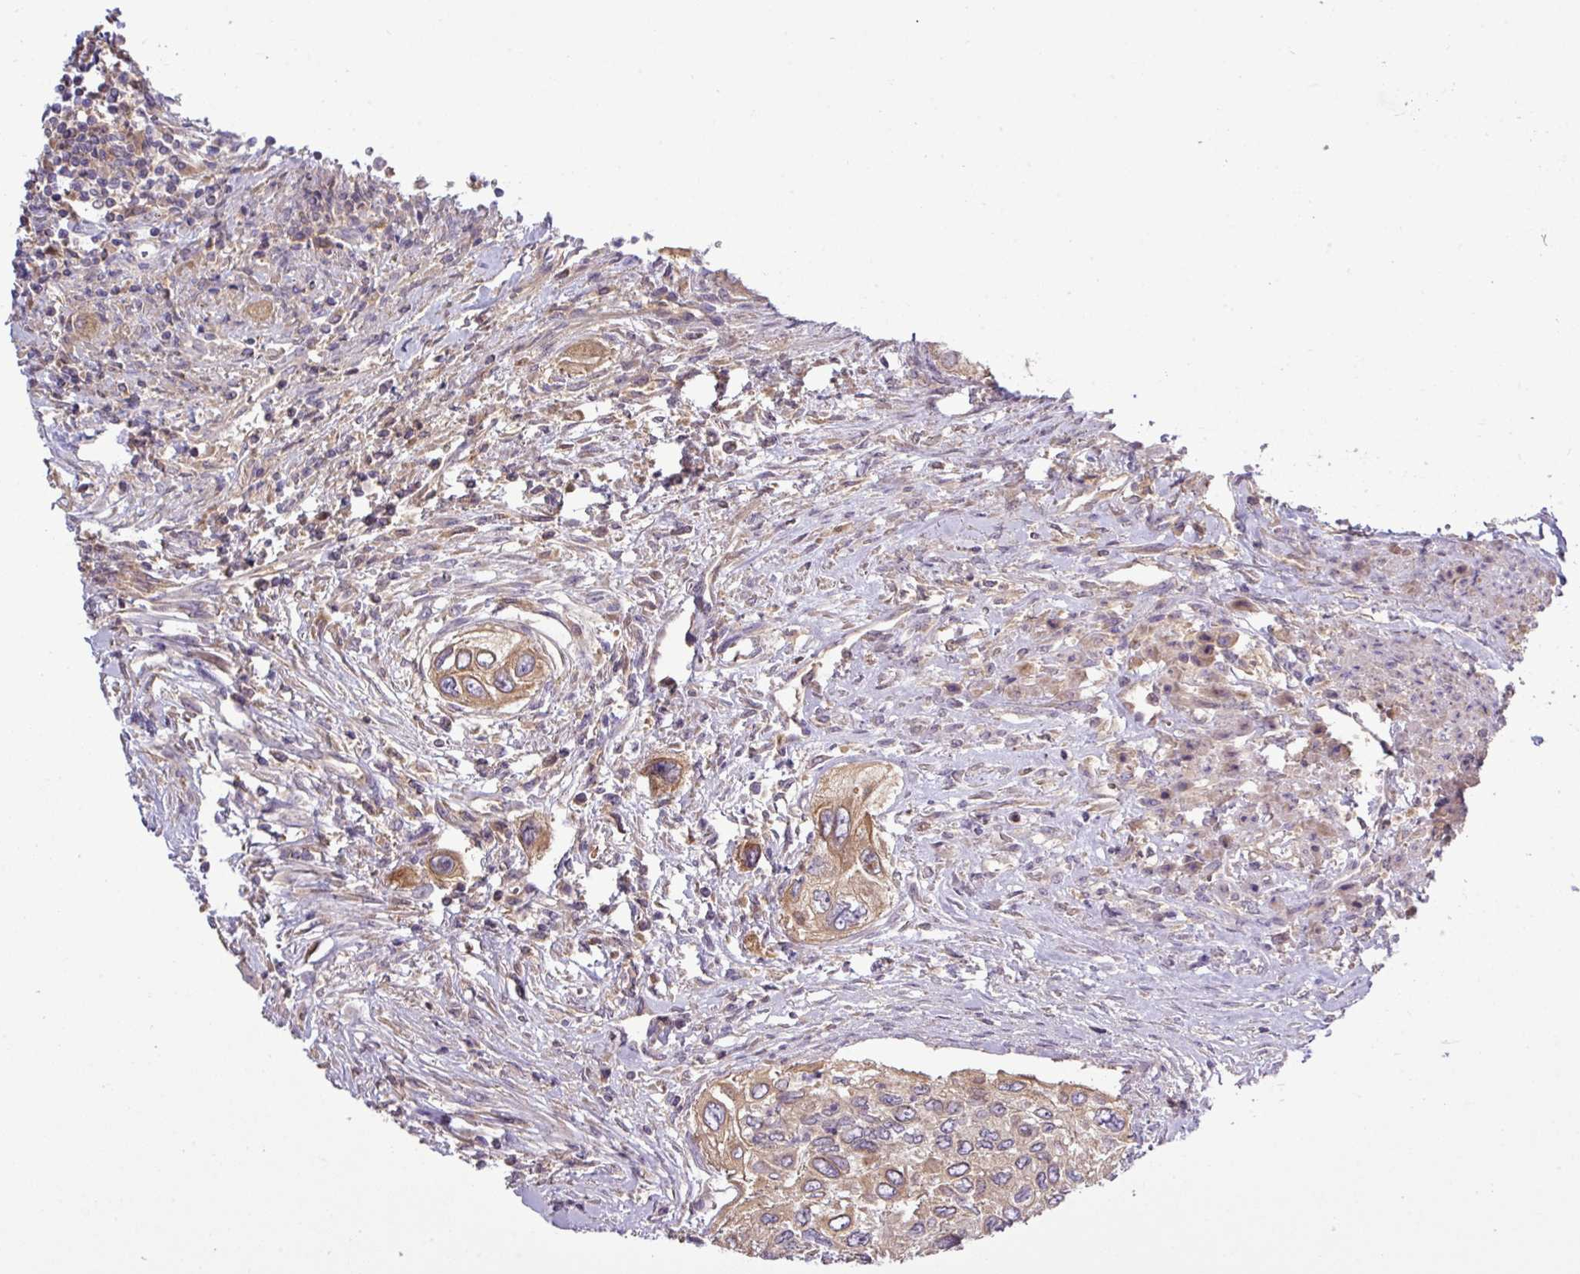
{"staining": {"intensity": "moderate", "quantity": ">75%", "location": "cytoplasmic/membranous"}, "tissue": "urothelial cancer", "cell_type": "Tumor cells", "image_type": "cancer", "snomed": [{"axis": "morphology", "description": "Urothelial carcinoma, High grade"}, {"axis": "topography", "description": "Urinary bladder"}], "caption": "Urothelial cancer stained with DAB (3,3'-diaminobenzidine) immunohistochemistry displays medium levels of moderate cytoplasmic/membranous expression in about >75% of tumor cells.", "gene": "TMEM62", "patient": {"sex": "female", "age": 60}}